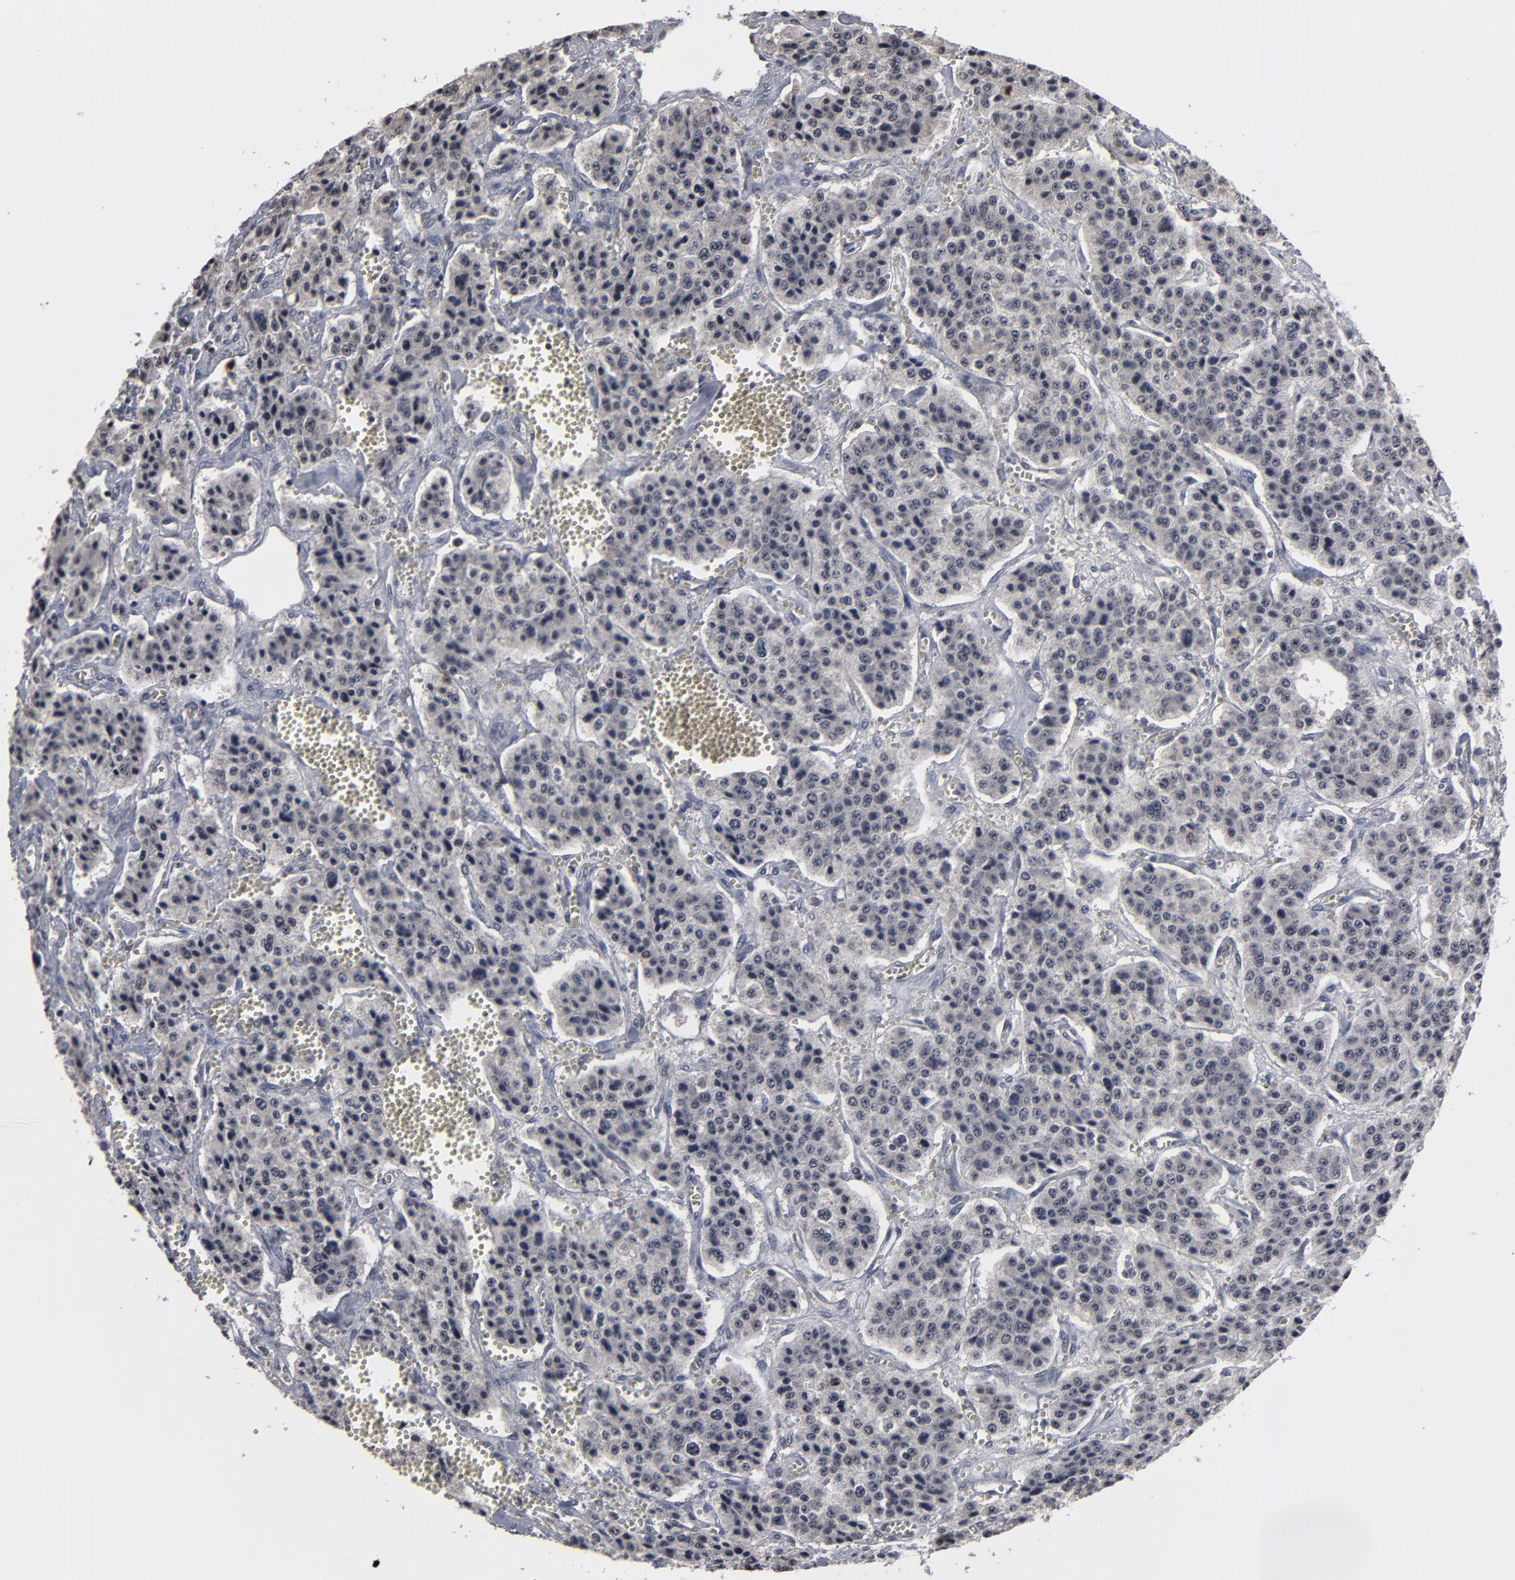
{"staining": {"intensity": "negative", "quantity": "none", "location": "none"}, "tissue": "carcinoid", "cell_type": "Tumor cells", "image_type": "cancer", "snomed": [{"axis": "morphology", "description": "Carcinoid, malignant, NOS"}, {"axis": "topography", "description": "Small intestine"}], "caption": "Immunohistochemistry of carcinoid demonstrates no expression in tumor cells. (Immunohistochemistry (ihc), brightfield microscopy, high magnification).", "gene": "SSRP1", "patient": {"sex": "male", "age": 52}}